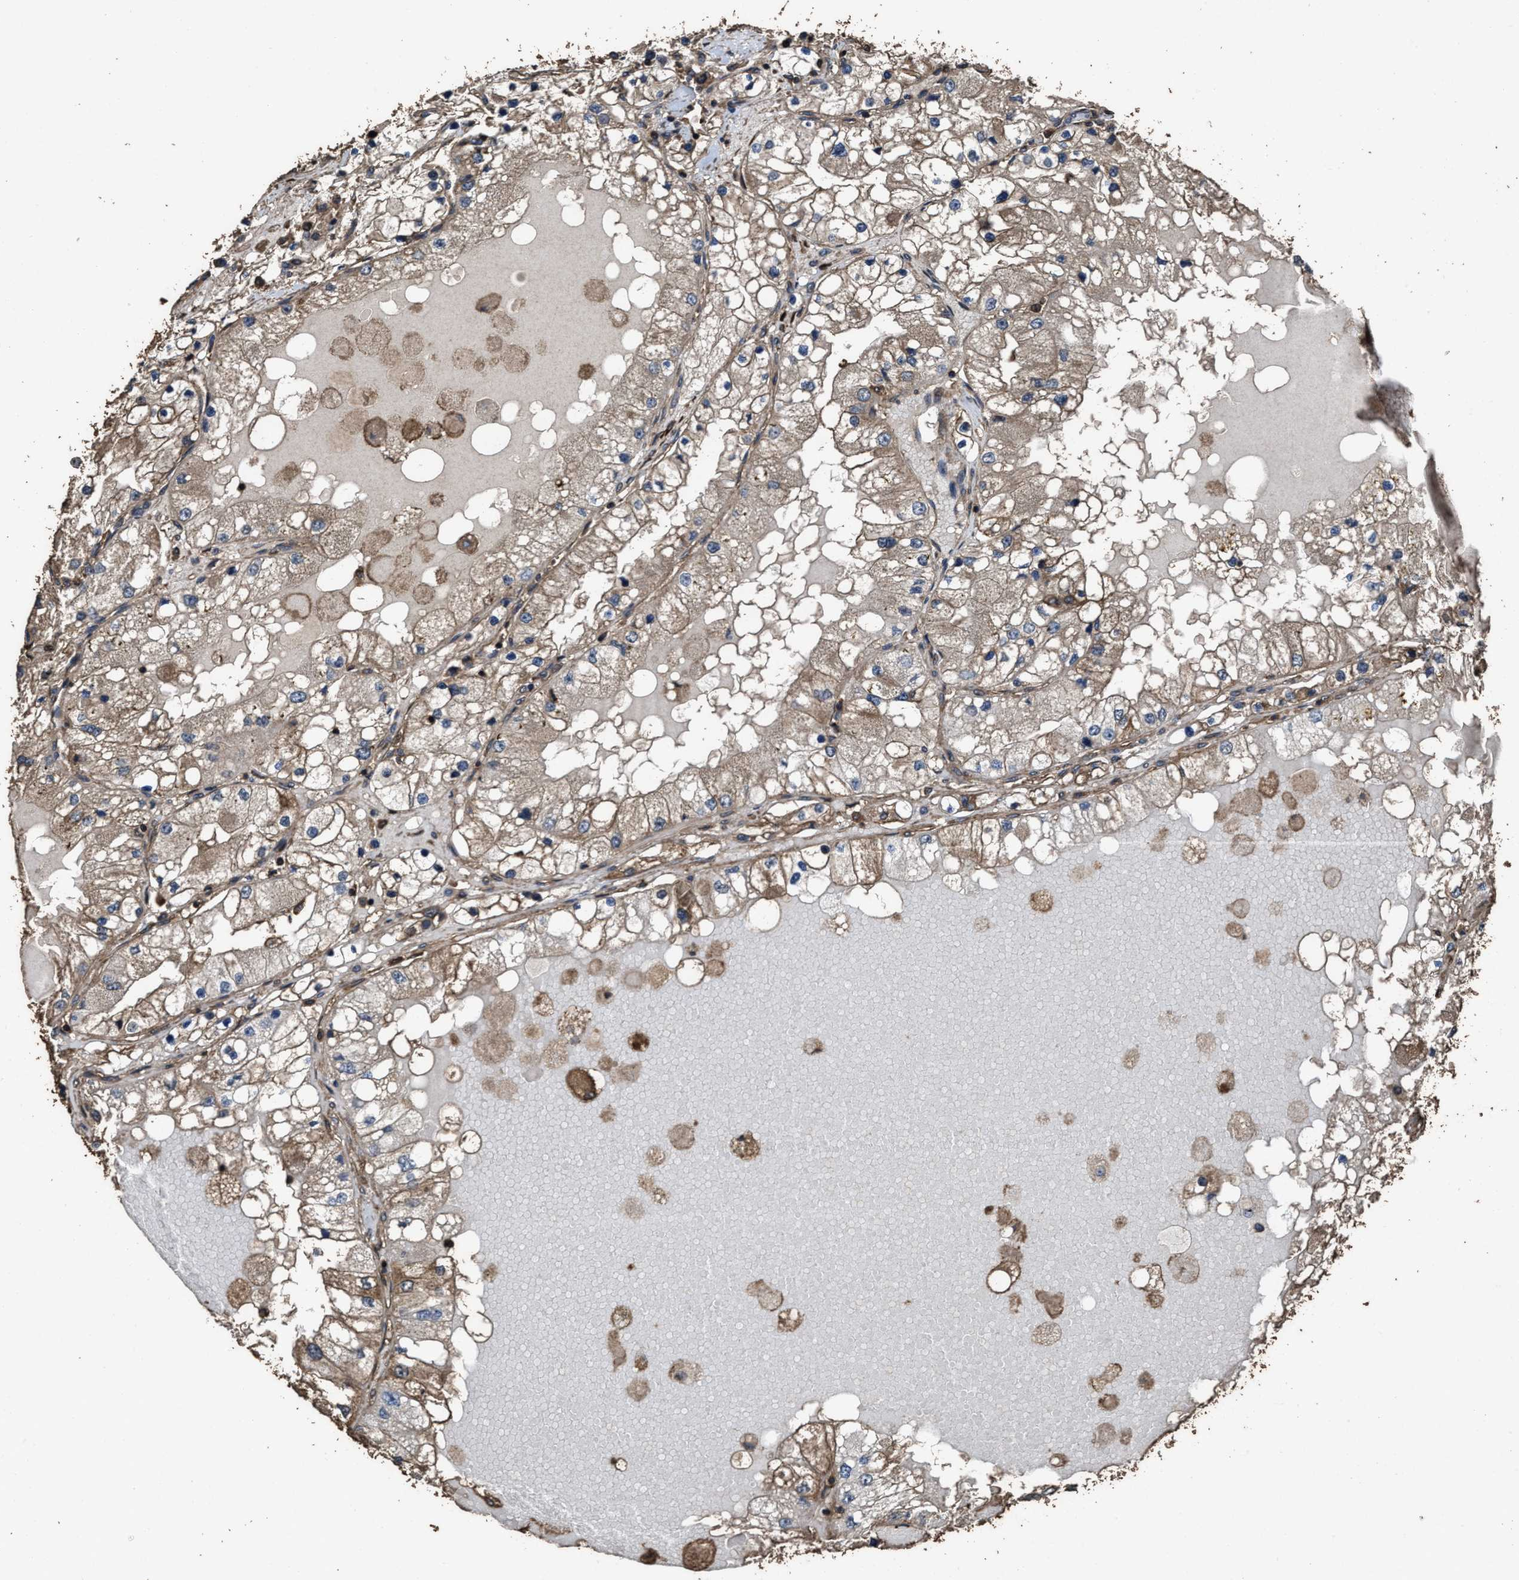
{"staining": {"intensity": "moderate", "quantity": ">75%", "location": "cytoplasmic/membranous"}, "tissue": "renal cancer", "cell_type": "Tumor cells", "image_type": "cancer", "snomed": [{"axis": "morphology", "description": "Adenocarcinoma, NOS"}, {"axis": "topography", "description": "Kidney"}], "caption": "The immunohistochemical stain labels moderate cytoplasmic/membranous staining in tumor cells of renal cancer (adenocarcinoma) tissue.", "gene": "ZMYND19", "patient": {"sex": "male", "age": 68}}